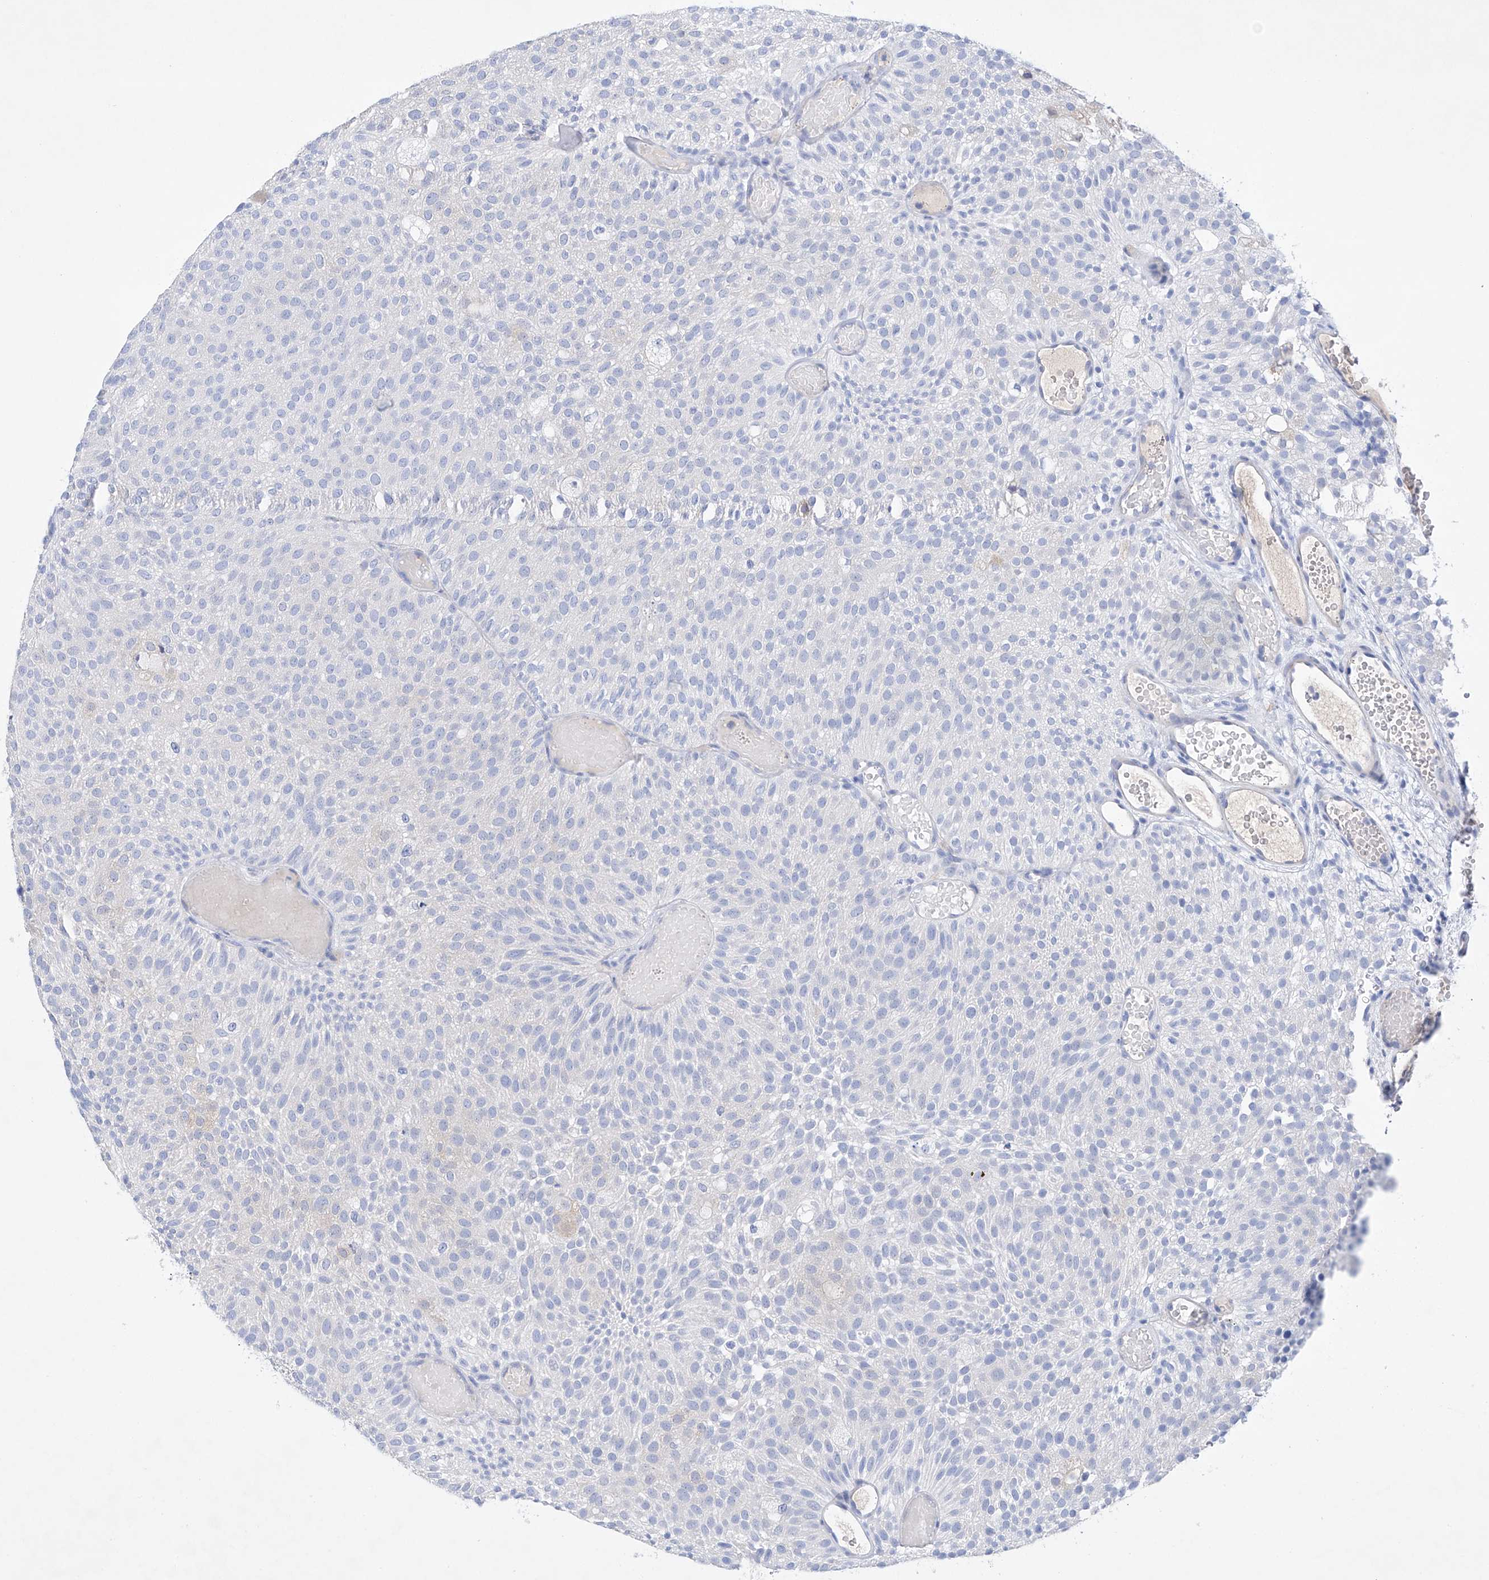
{"staining": {"intensity": "negative", "quantity": "none", "location": "none"}, "tissue": "urothelial cancer", "cell_type": "Tumor cells", "image_type": "cancer", "snomed": [{"axis": "morphology", "description": "Urothelial carcinoma, Low grade"}, {"axis": "topography", "description": "Urinary bladder"}], "caption": "A high-resolution micrograph shows IHC staining of urothelial cancer, which shows no significant positivity in tumor cells. Brightfield microscopy of immunohistochemistry stained with DAB (3,3'-diaminobenzidine) (brown) and hematoxylin (blue), captured at high magnification.", "gene": "LURAP1", "patient": {"sex": "male", "age": 78}}